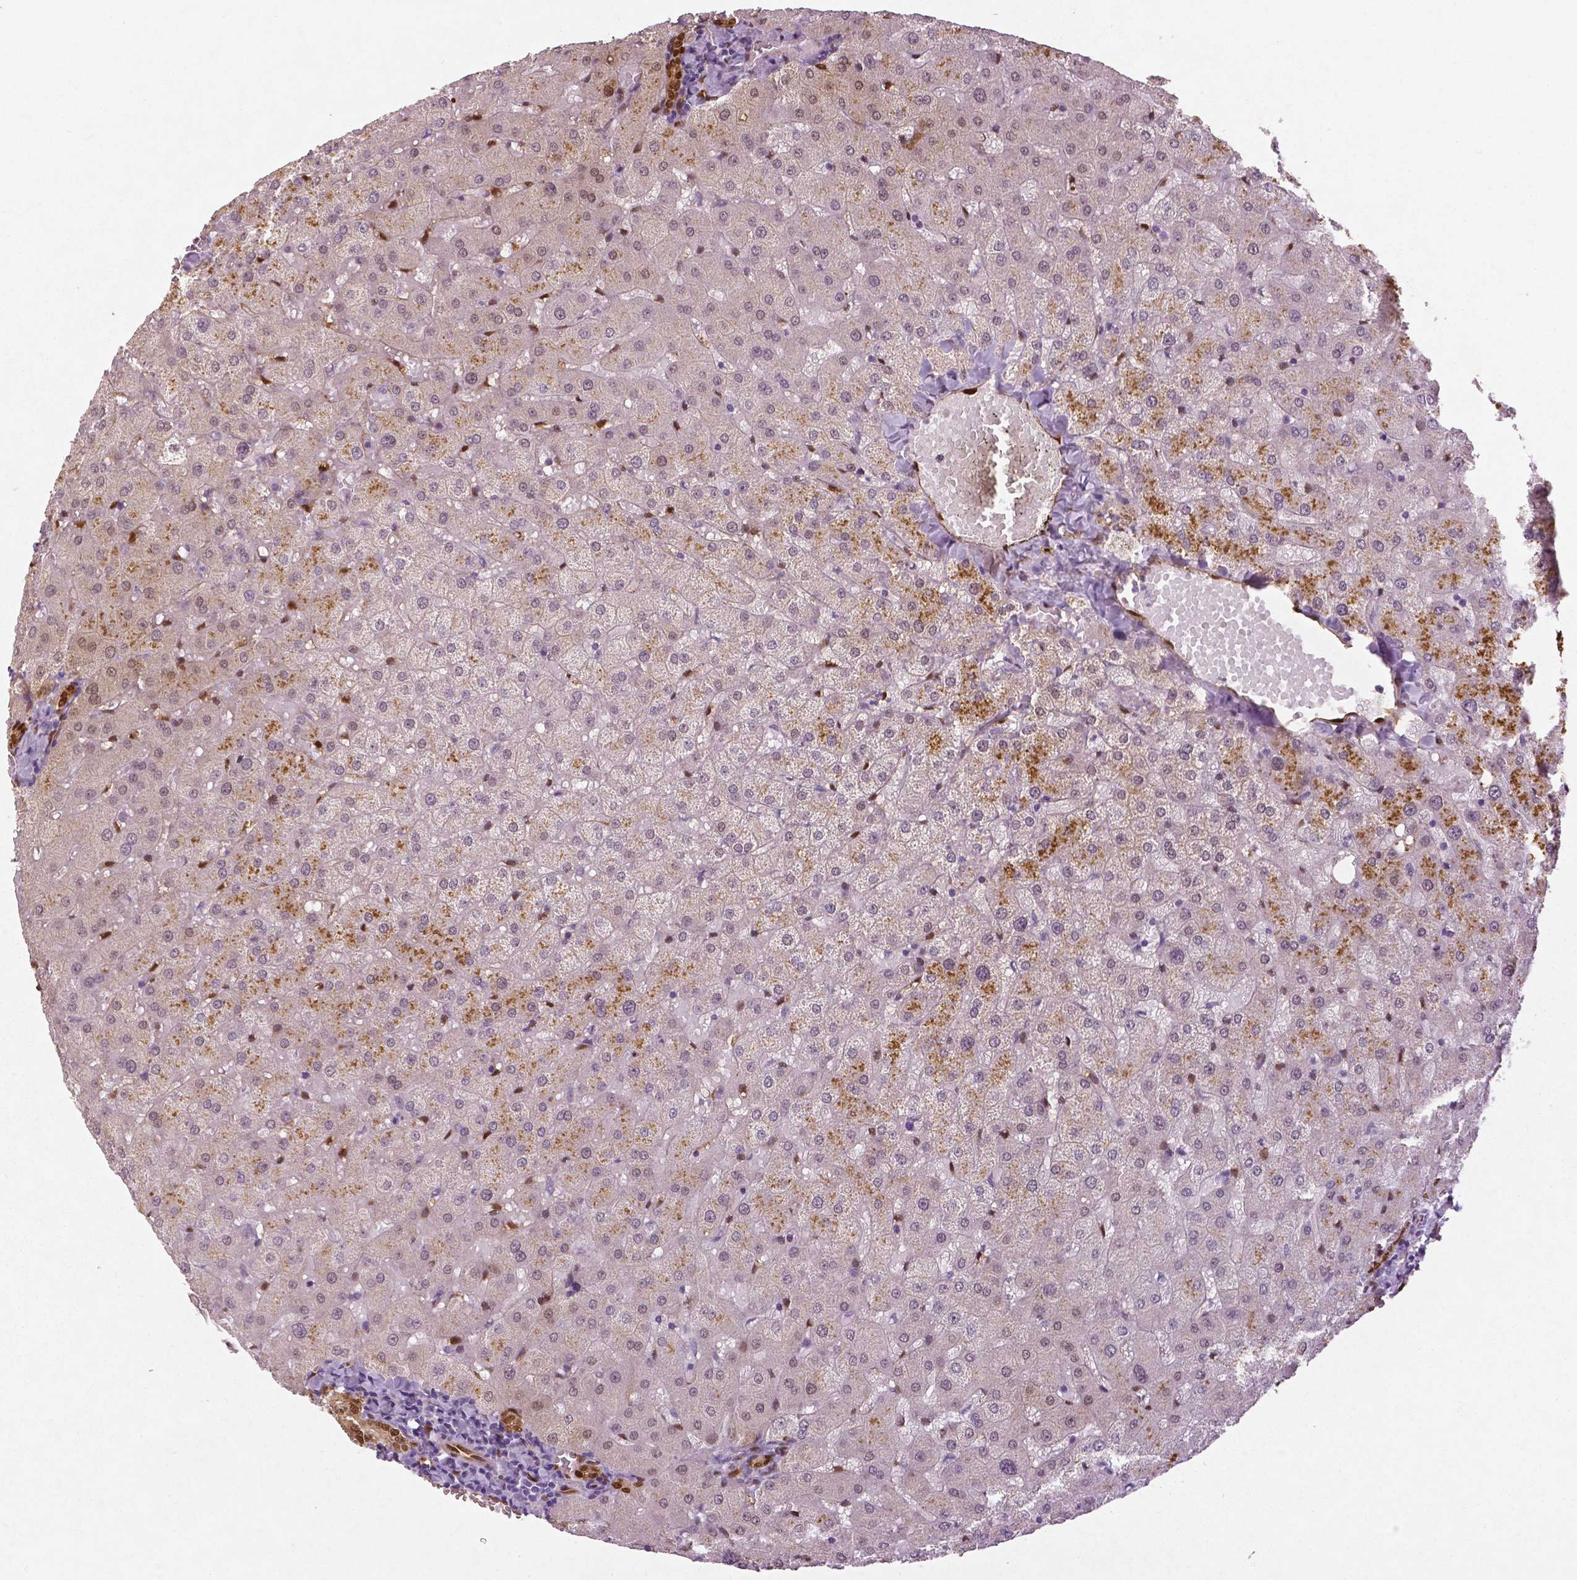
{"staining": {"intensity": "moderate", "quantity": ">75%", "location": "cytoplasmic/membranous,nuclear"}, "tissue": "liver", "cell_type": "Cholangiocytes", "image_type": "normal", "snomed": [{"axis": "morphology", "description": "Normal tissue, NOS"}, {"axis": "topography", "description": "Liver"}], "caption": "Benign liver demonstrates moderate cytoplasmic/membranous,nuclear positivity in about >75% of cholangiocytes, visualized by immunohistochemistry.", "gene": "WWTR1", "patient": {"sex": "female", "age": 50}}